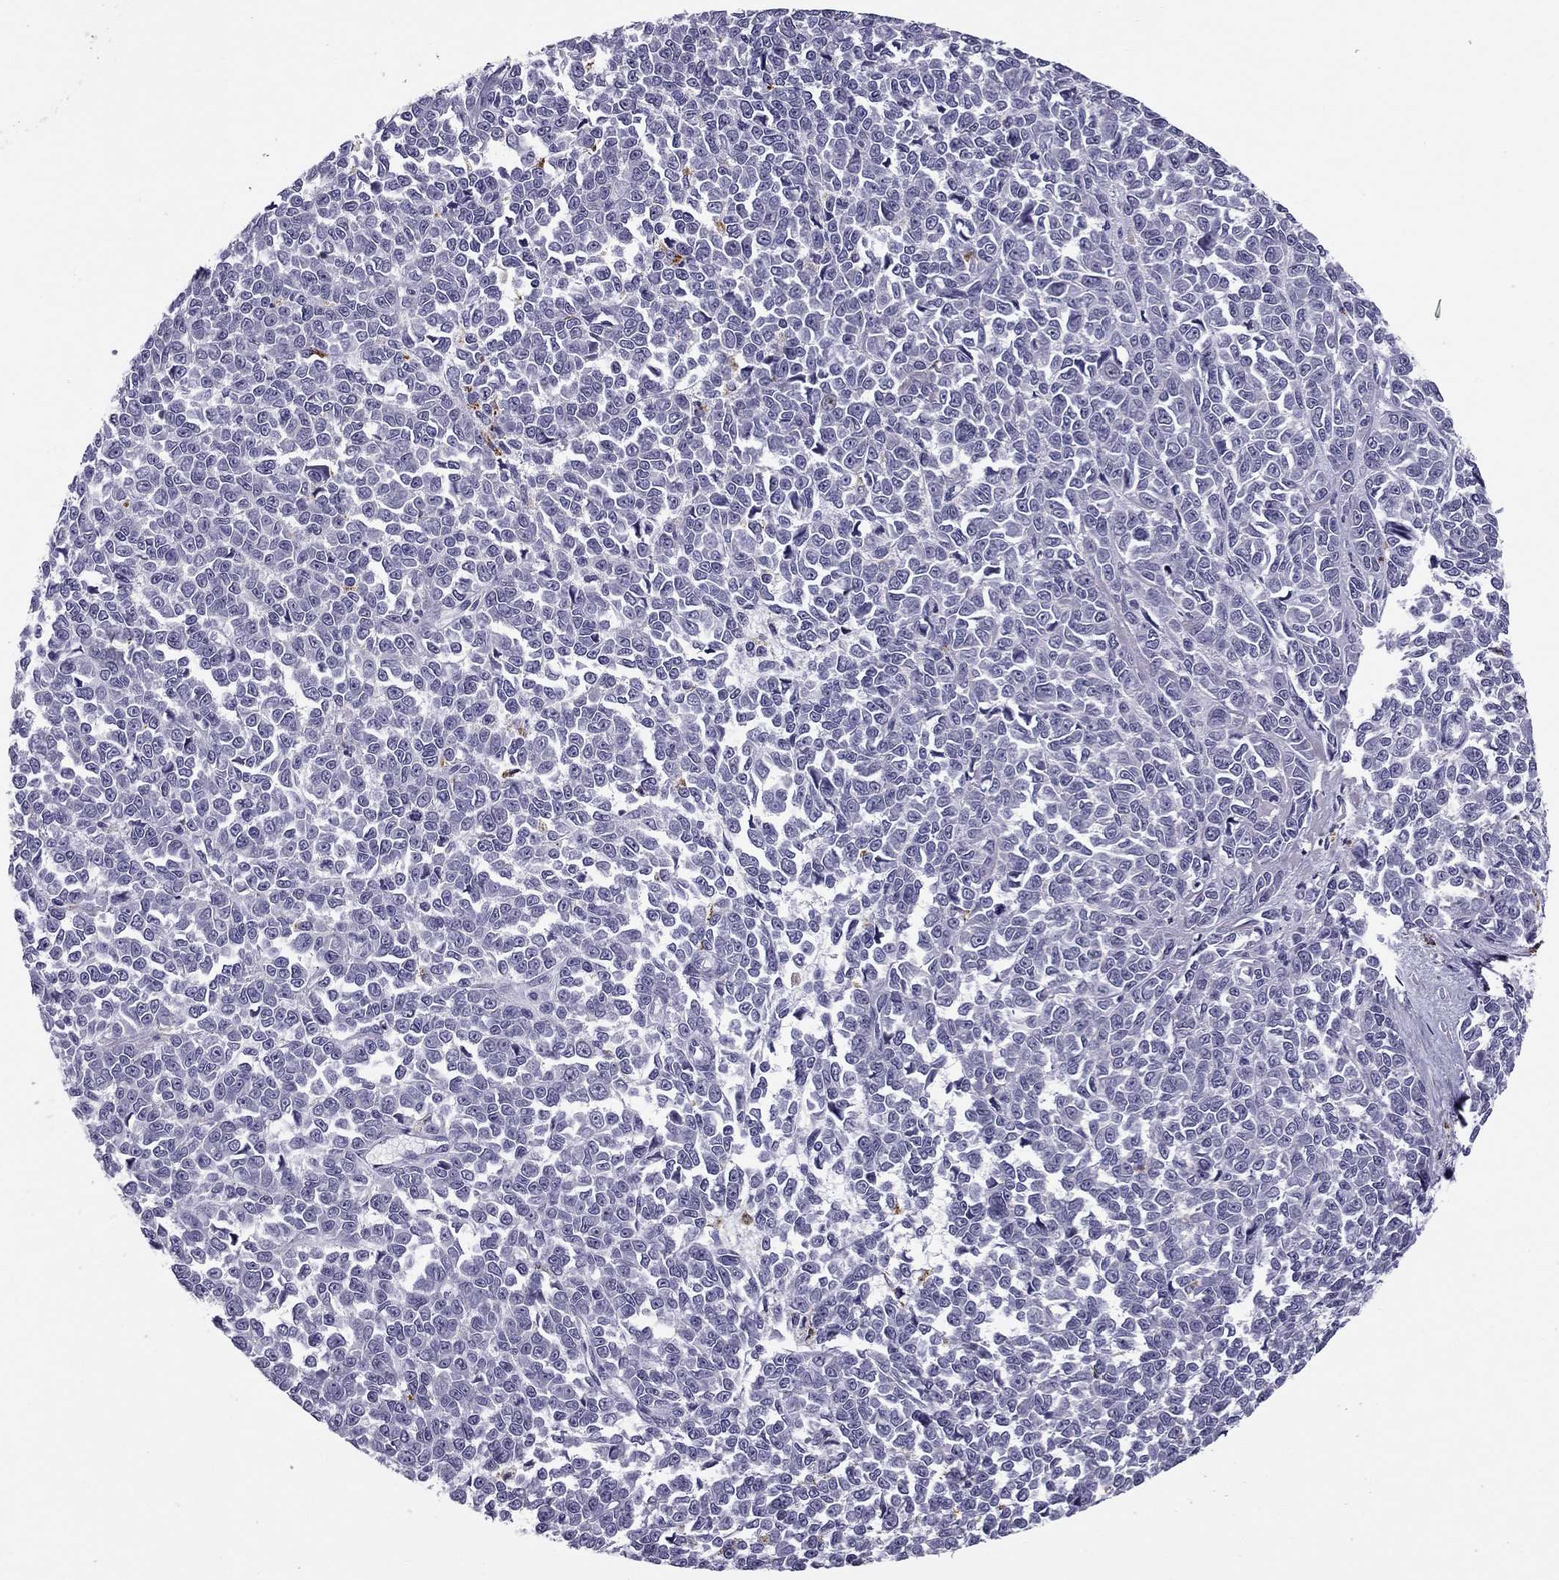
{"staining": {"intensity": "negative", "quantity": "none", "location": "none"}, "tissue": "melanoma", "cell_type": "Tumor cells", "image_type": "cancer", "snomed": [{"axis": "morphology", "description": "Malignant melanoma, NOS"}, {"axis": "topography", "description": "Skin"}], "caption": "Malignant melanoma was stained to show a protein in brown. There is no significant staining in tumor cells.", "gene": "MC5R", "patient": {"sex": "female", "age": 95}}